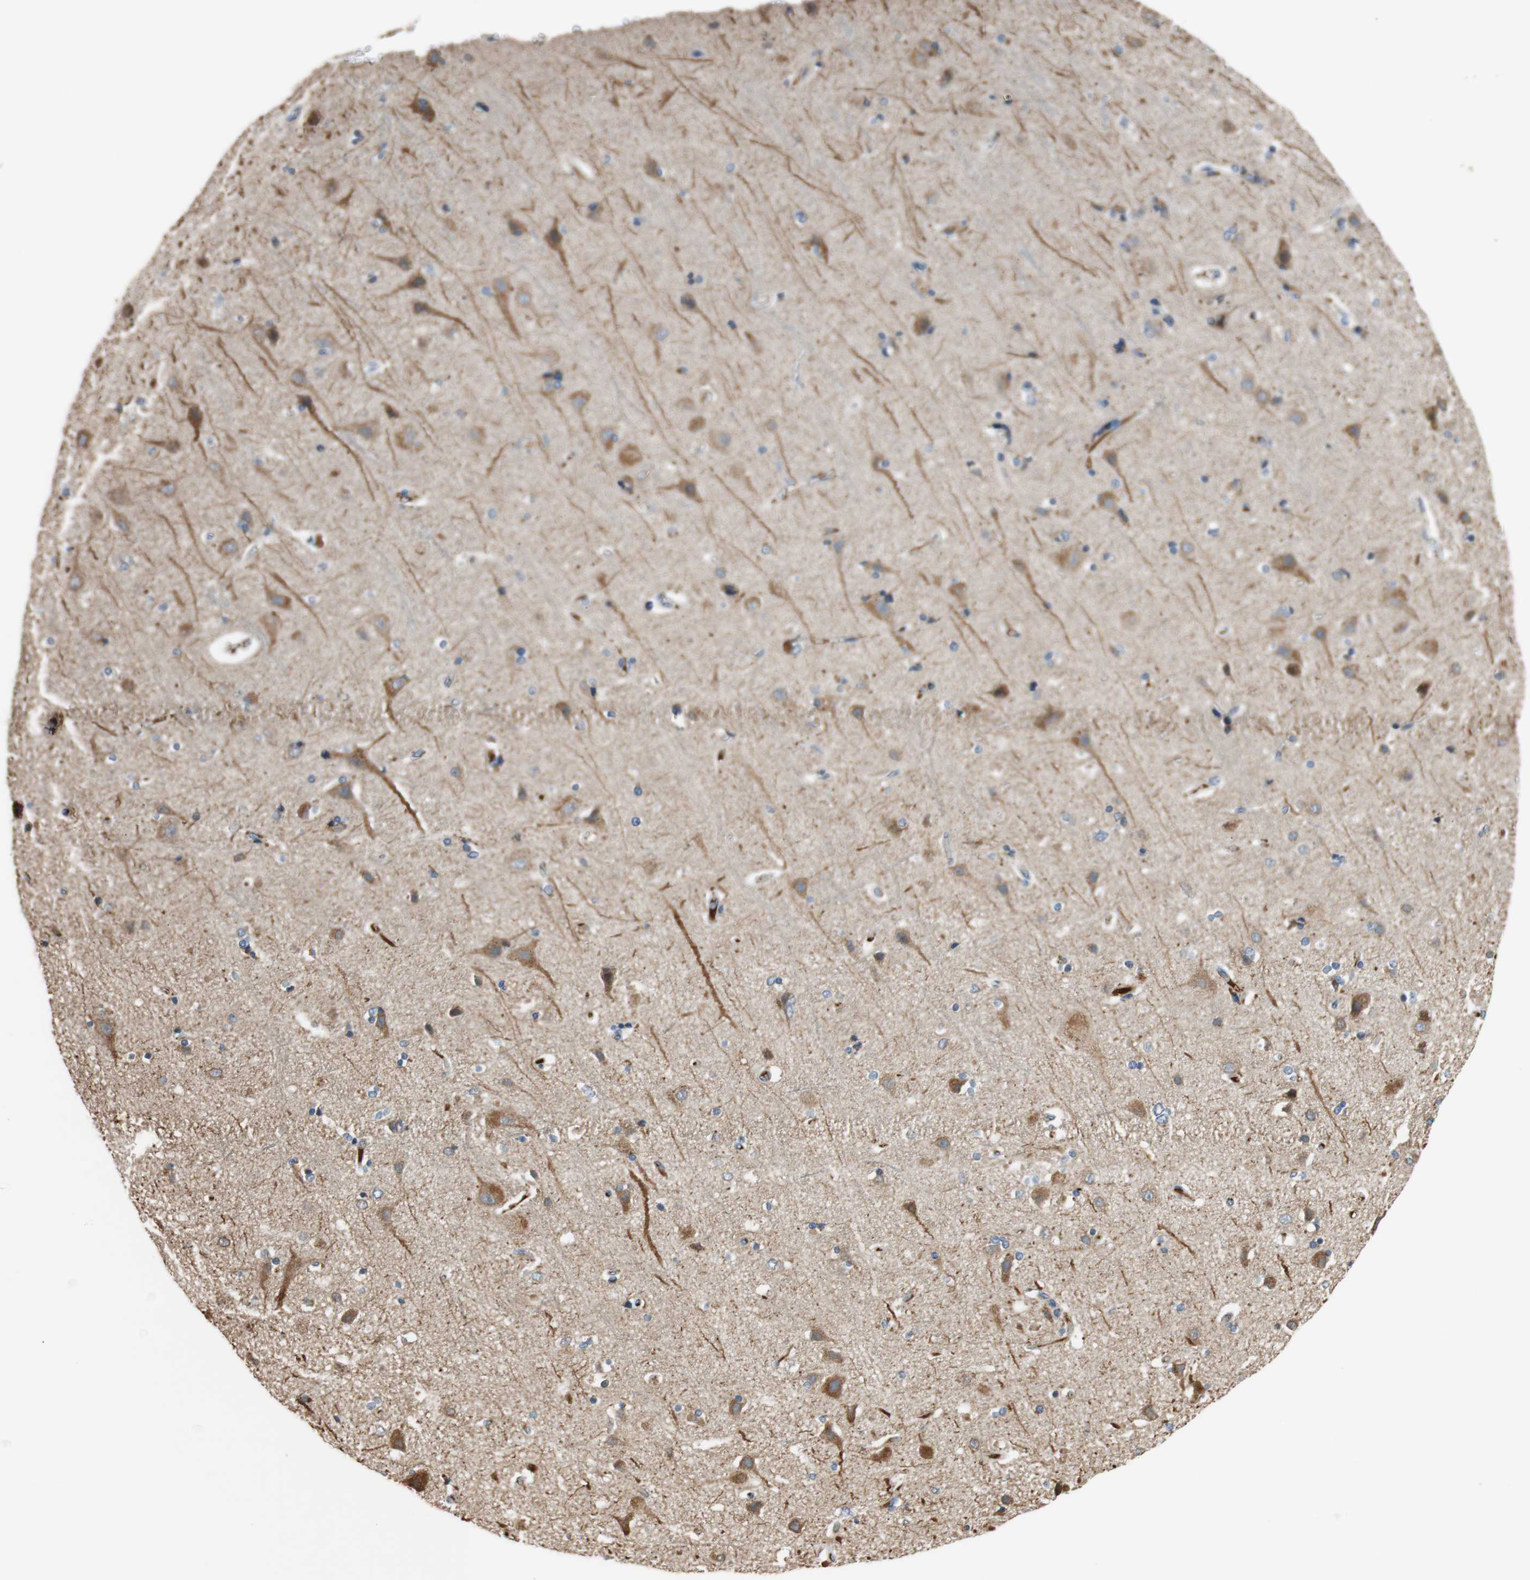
{"staining": {"intensity": "negative", "quantity": "none", "location": "none"}, "tissue": "cerebral cortex", "cell_type": "Endothelial cells", "image_type": "normal", "snomed": [{"axis": "morphology", "description": "Normal tissue, NOS"}, {"axis": "topography", "description": "Cerebral cortex"}], "caption": "DAB immunohistochemical staining of unremarkable human cerebral cortex exhibits no significant positivity in endothelial cells.", "gene": "C4A", "patient": {"sex": "female", "age": 54}}